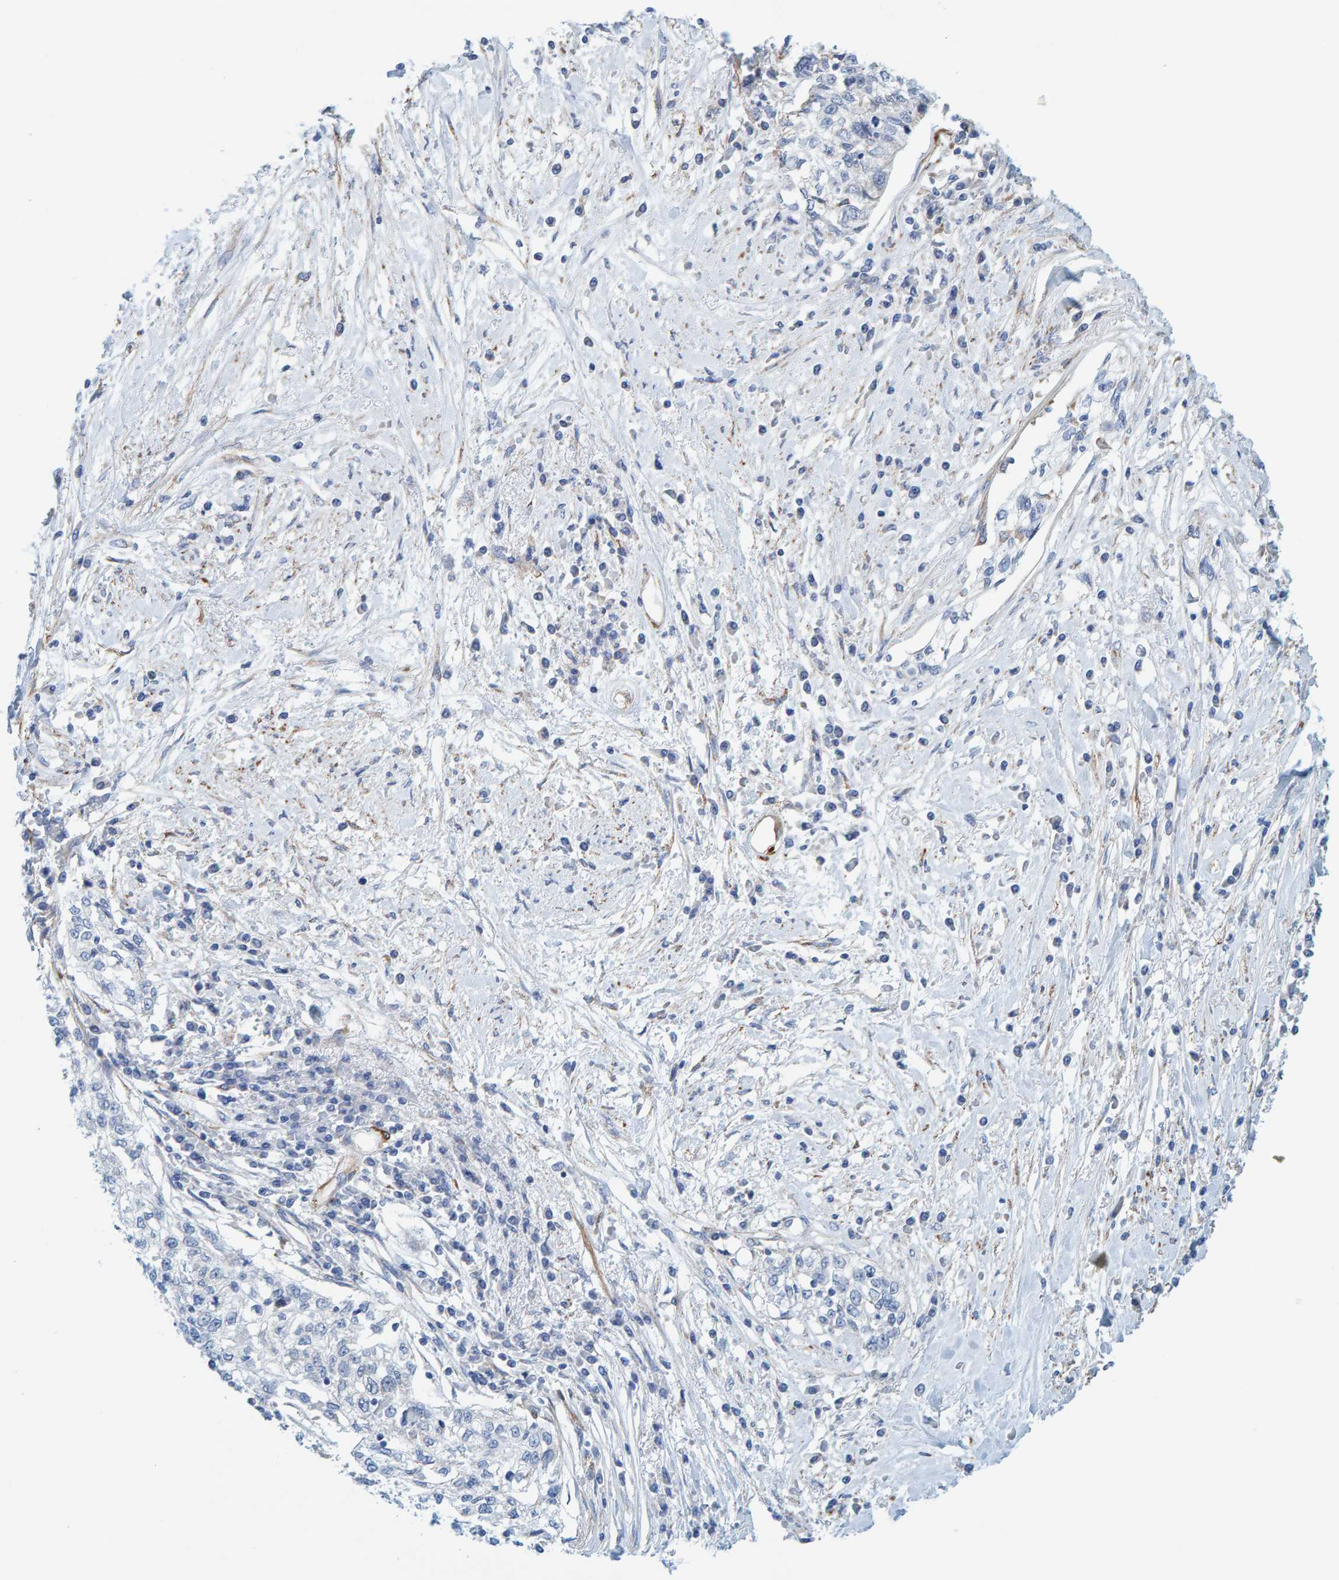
{"staining": {"intensity": "negative", "quantity": "none", "location": "none"}, "tissue": "cervical cancer", "cell_type": "Tumor cells", "image_type": "cancer", "snomed": [{"axis": "morphology", "description": "Squamous cell carcinoma, NOS"}, {"axis": "topography", "description": "Cervix"}], "caption": "IHC image of neoplastic tissue: human cervical cancer stained with DAB (3,3'-diaminobenzidine) exhibits no significant protein positivity in tumor cells. The staining is performed using DAB brown chromogen with nuclei counter-stained in using hematoxylin.", "gene": "MAP1B", "patient": {"sex": "female", "age": 57}}